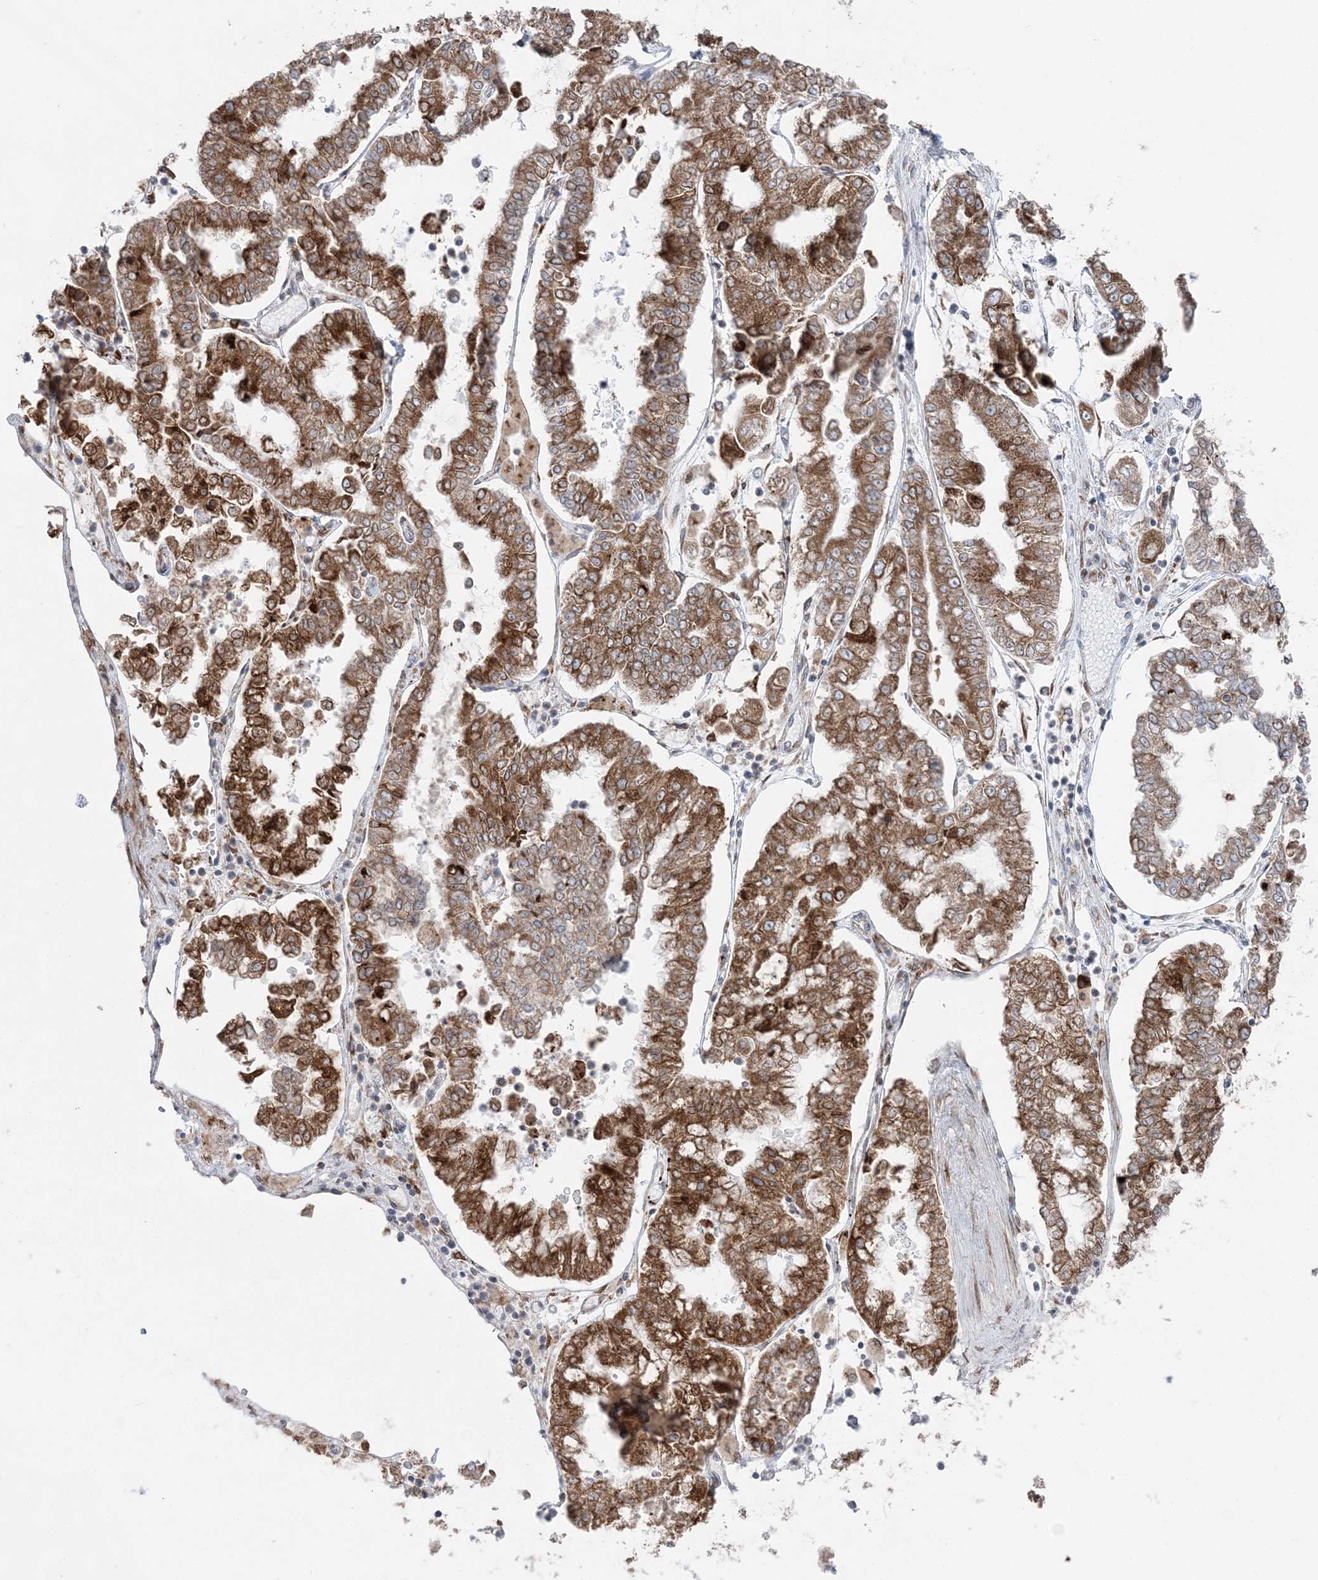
{"staining": {"intensity": "moderate", "quantity": ">75%", "location": "cytoplasmic/membranous"}, "tissue": "stomach cancer", "cell_type": "Tumor cells", "image_type": "cancer", "snomed": [{"axis": "morphology", "description": "Adenocarcinoma, NOS"}, {"axis": "topography", "description": "Stomach"}], "caption": "Moderate cytoplasmic/membranous positivity is appreciated in approximately >75% of tumor cells in stomach cancer (adenocarcinoma).", "gene": "TMED10", "patient": {"sex": "male", "age": 76}}